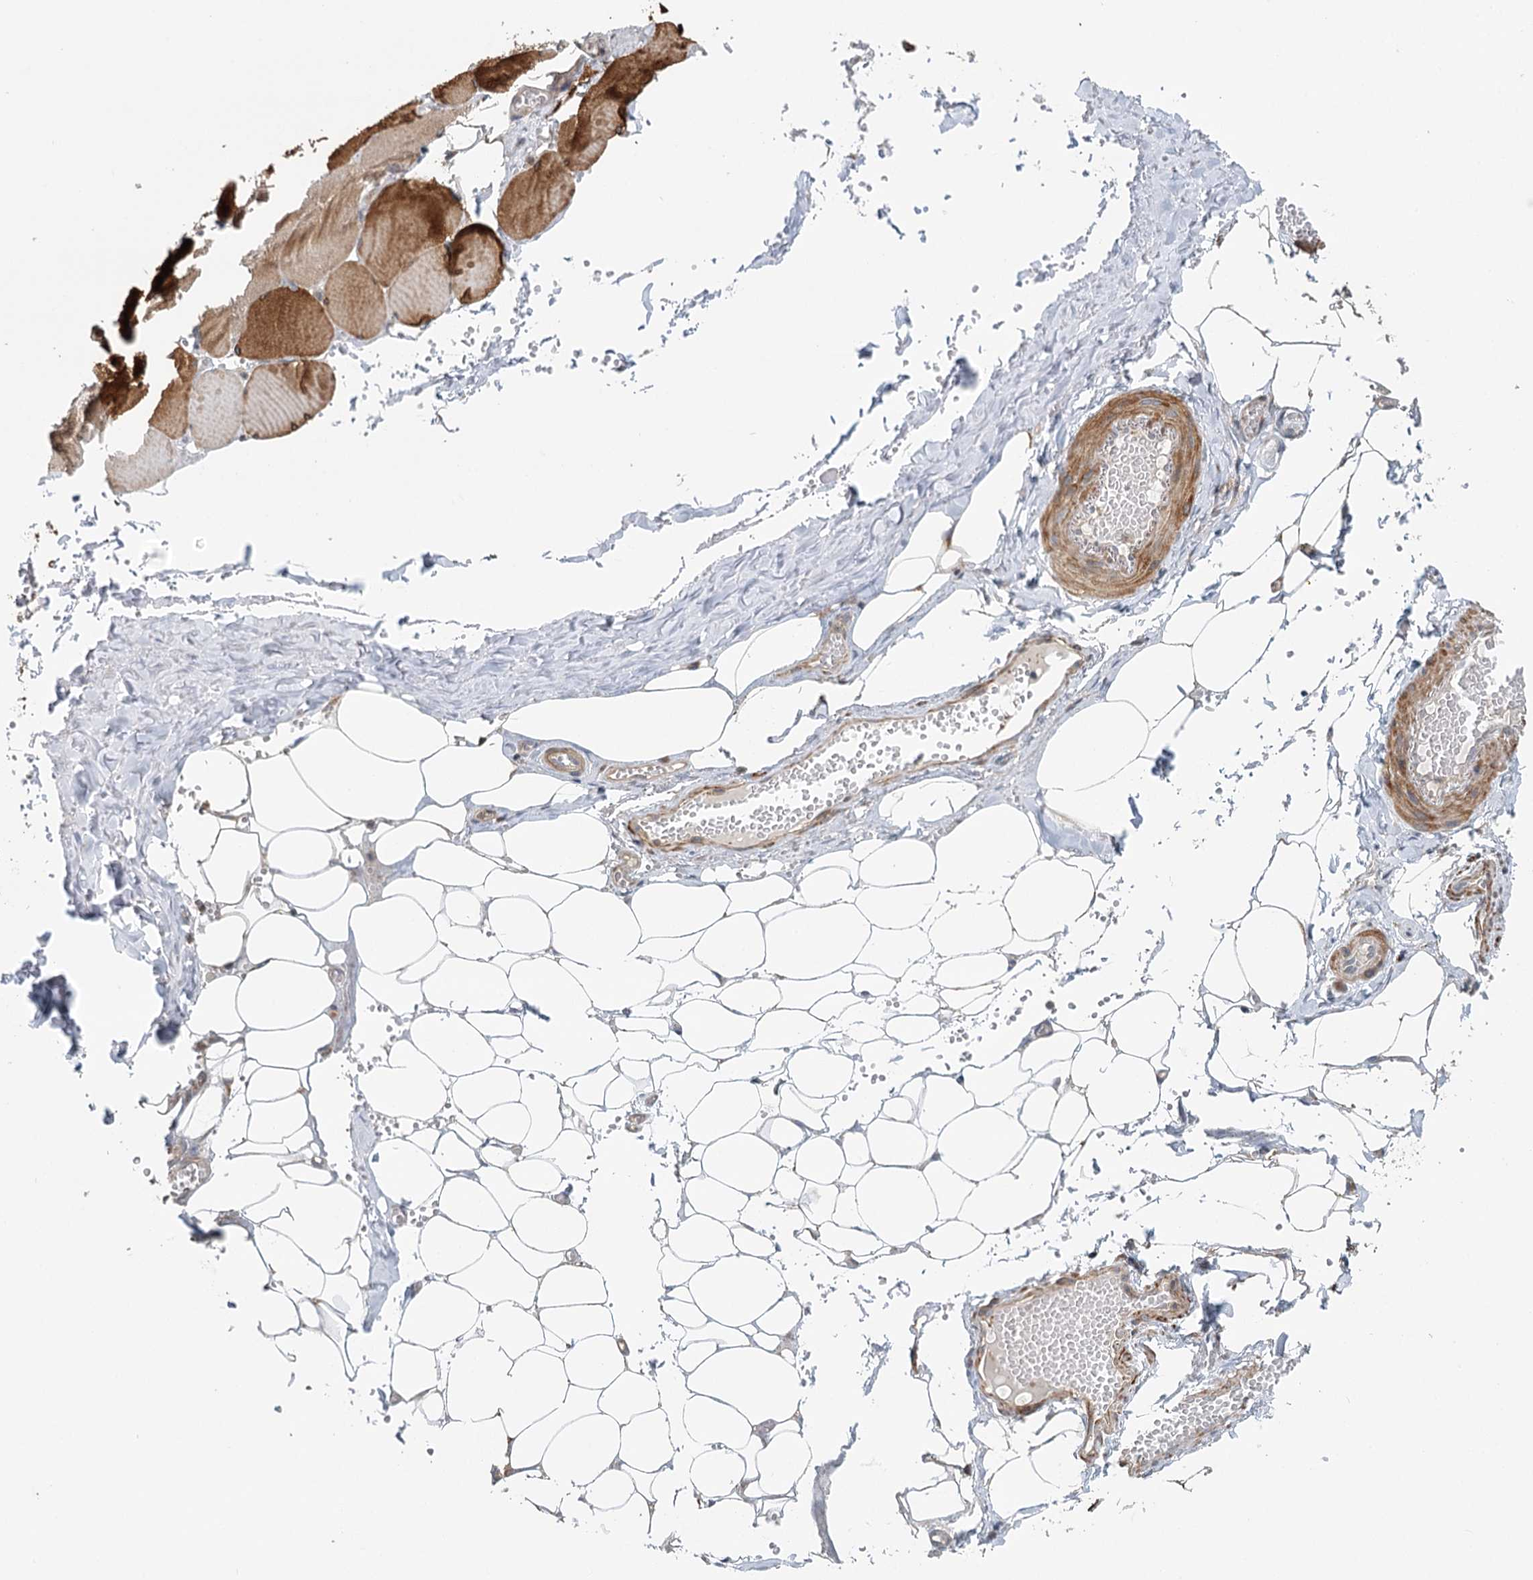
{"staining": {"intensity": "negative", "quantity": "none", "location": "none"}, "tissue": "adipose tissue", "cell_type": "Adipocytes", "image_type": "normal", "snomed": [{"axis": "morphology", "description": "Normal tissue, NOS"}, {"axis": "topography", "description": "Skeletal muscle"}, {"axis": "topography", "description": "Peripheral nerve tissue"}], "caption": "Benign adipose tissue was stained to show a protein in brown. There is no significant expression in adipocytes.", "gene": "RNF111", "patient": {"sex": "female", "age": 55}}